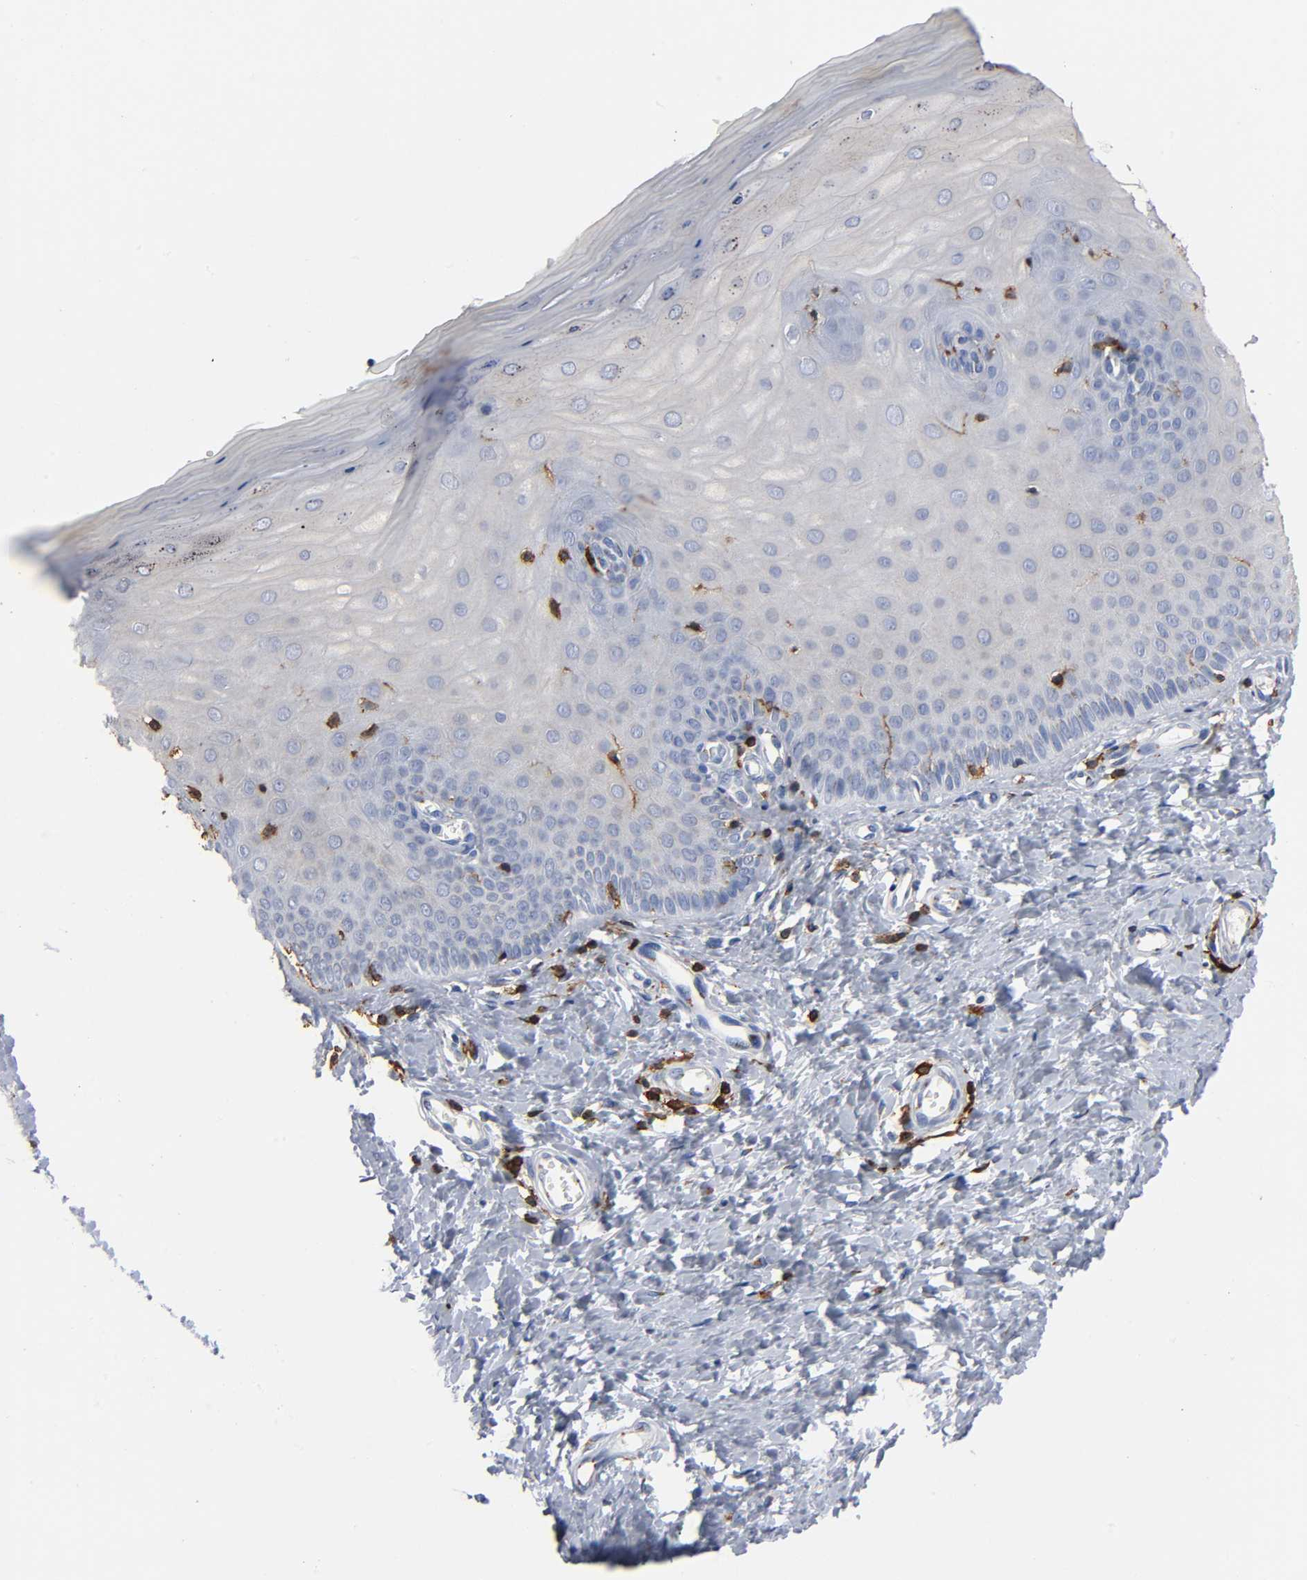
{"staining": {"intensity": "moderate", "quantity": ">75%", "location": "cytoplasmic/membranous"}, "tissue": "cervix", "cell_type": "Glandular cells", "image_type": "normal", "snomed": [{"axis": "morphology", "description": "Normal tissue, NOS"}, {"axis": "topography", "description": "Cervix"}], "caption": "The histopathology image shows a brown stain indicating the presence of a protein in the cytoplasmic/membranous of glandular cells in cervix.", "gene": "CAPN10", "patient": {"sex": "female", "age": 55}}